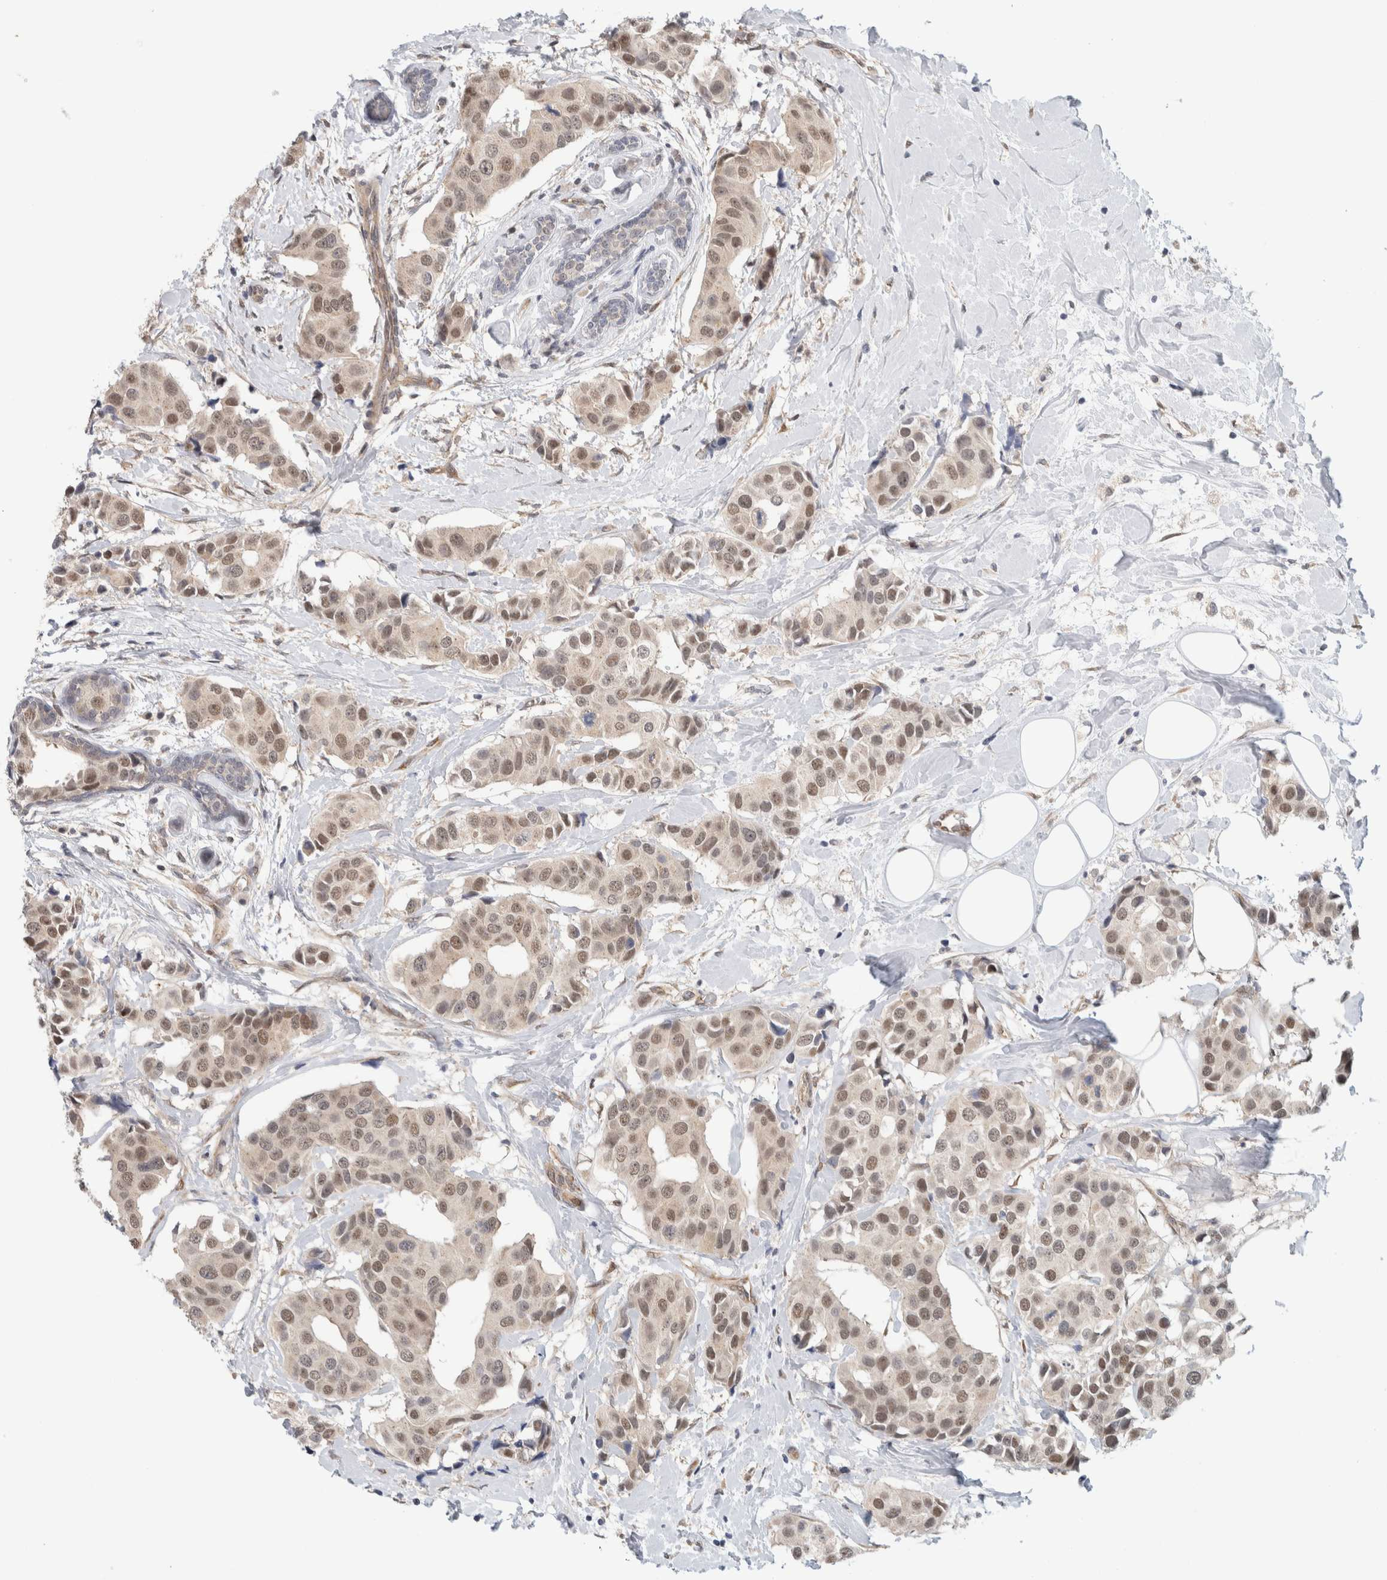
{"staining": {"intensity": "weak", "quantity": ">75%", "location": "nuclear"}, "tissue": "breast cancer", "cell_type": "Tumor cells", "image_type": "cancer", "snomed": [{"axis": "morphology", "description": "Normal tissue, NOS"}, {"axis": "morphology", "description": "Duct carcinoma"}, {"axis": "topography", "description": "Breast"}], "caption": "This is an image of immunohistochemistry staining of invasive ductal carcinoma (breast), which shows weak positivity in the nuclear of tumor cells.", "gene": "EIF4G3", "patient": {"sex": "female", "age": 39}}